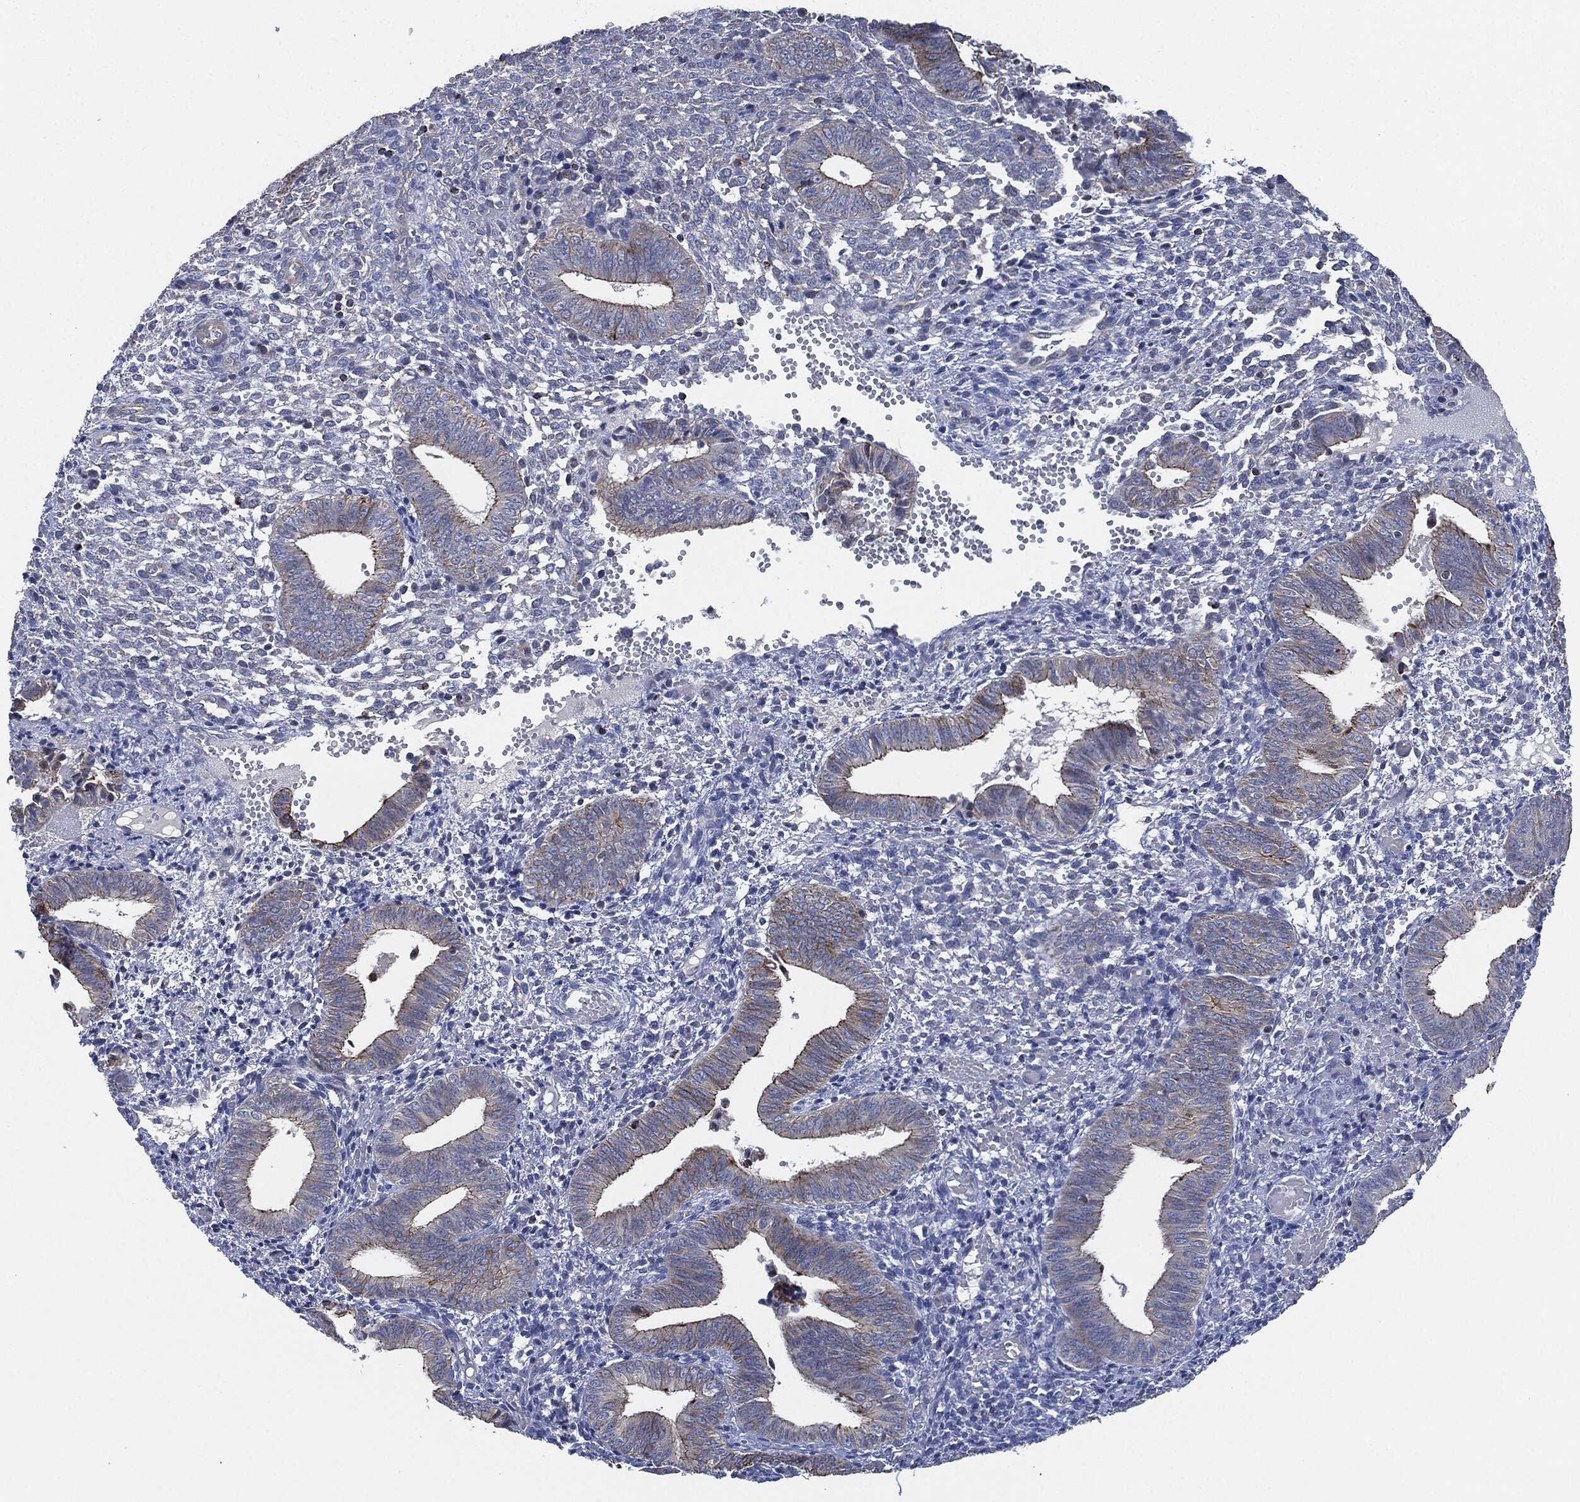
{"staining": {"intensity": "negative", "quantity": "none", "location": "none"}, "tissue": "endometrium", "cell_type": "Cells in endometrial stroma", "image_type": "normal", "snomed": [{"axis": "morphology", "description": "Normal tissue, NOS"}, {"axis": "topography", "description": "Endometrium"}], "caption": "Immunohistochemistry (IHC) photomicrograph of unremarkable human endometrium stained for a protein (brown), which exhibits no positivity in cells in endometrial stroma.", "gene": "SHROOM2", "patient": {"sex": "female", "age": 42}}